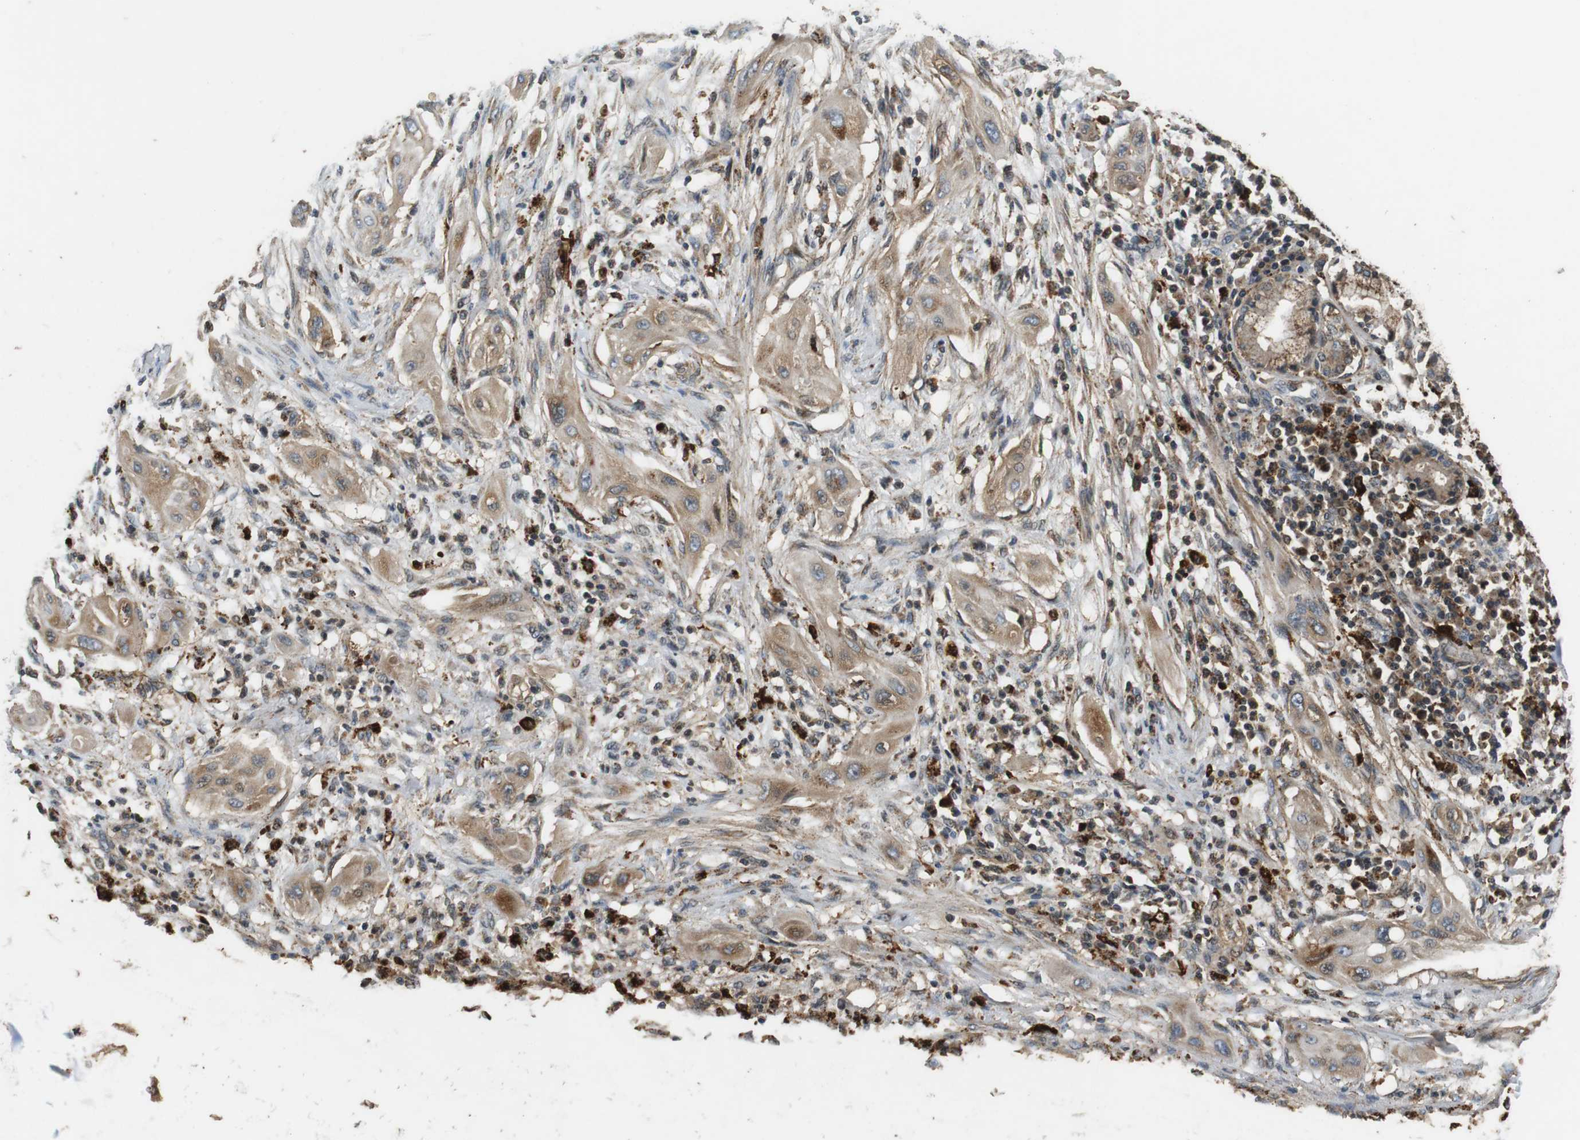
{"staining": {"intensity": "weak", "quantity": ">75%", "location": "cytoplasmic/membranous"}, "tissue": "lung cancer", "cell_type": "Tumor cells", "image_type": "cancer", "snomed": [{"axis": "morphology", "description": "Squamous cell carcinoma, NOS"}, {"axis": "topography", "description": "Lung"}], "caption": "This image exhibits squamous cell carcinoma (lung) stained with immunohistochemistry (IHC) to label a protein in brown. The cytoplasmic/membranous of tumor cells show weak positivity for the protein. Nuclei are counter-stained blue.", "gene": "TXNRD1", "patient": {"sex": "female", "age": 47}}